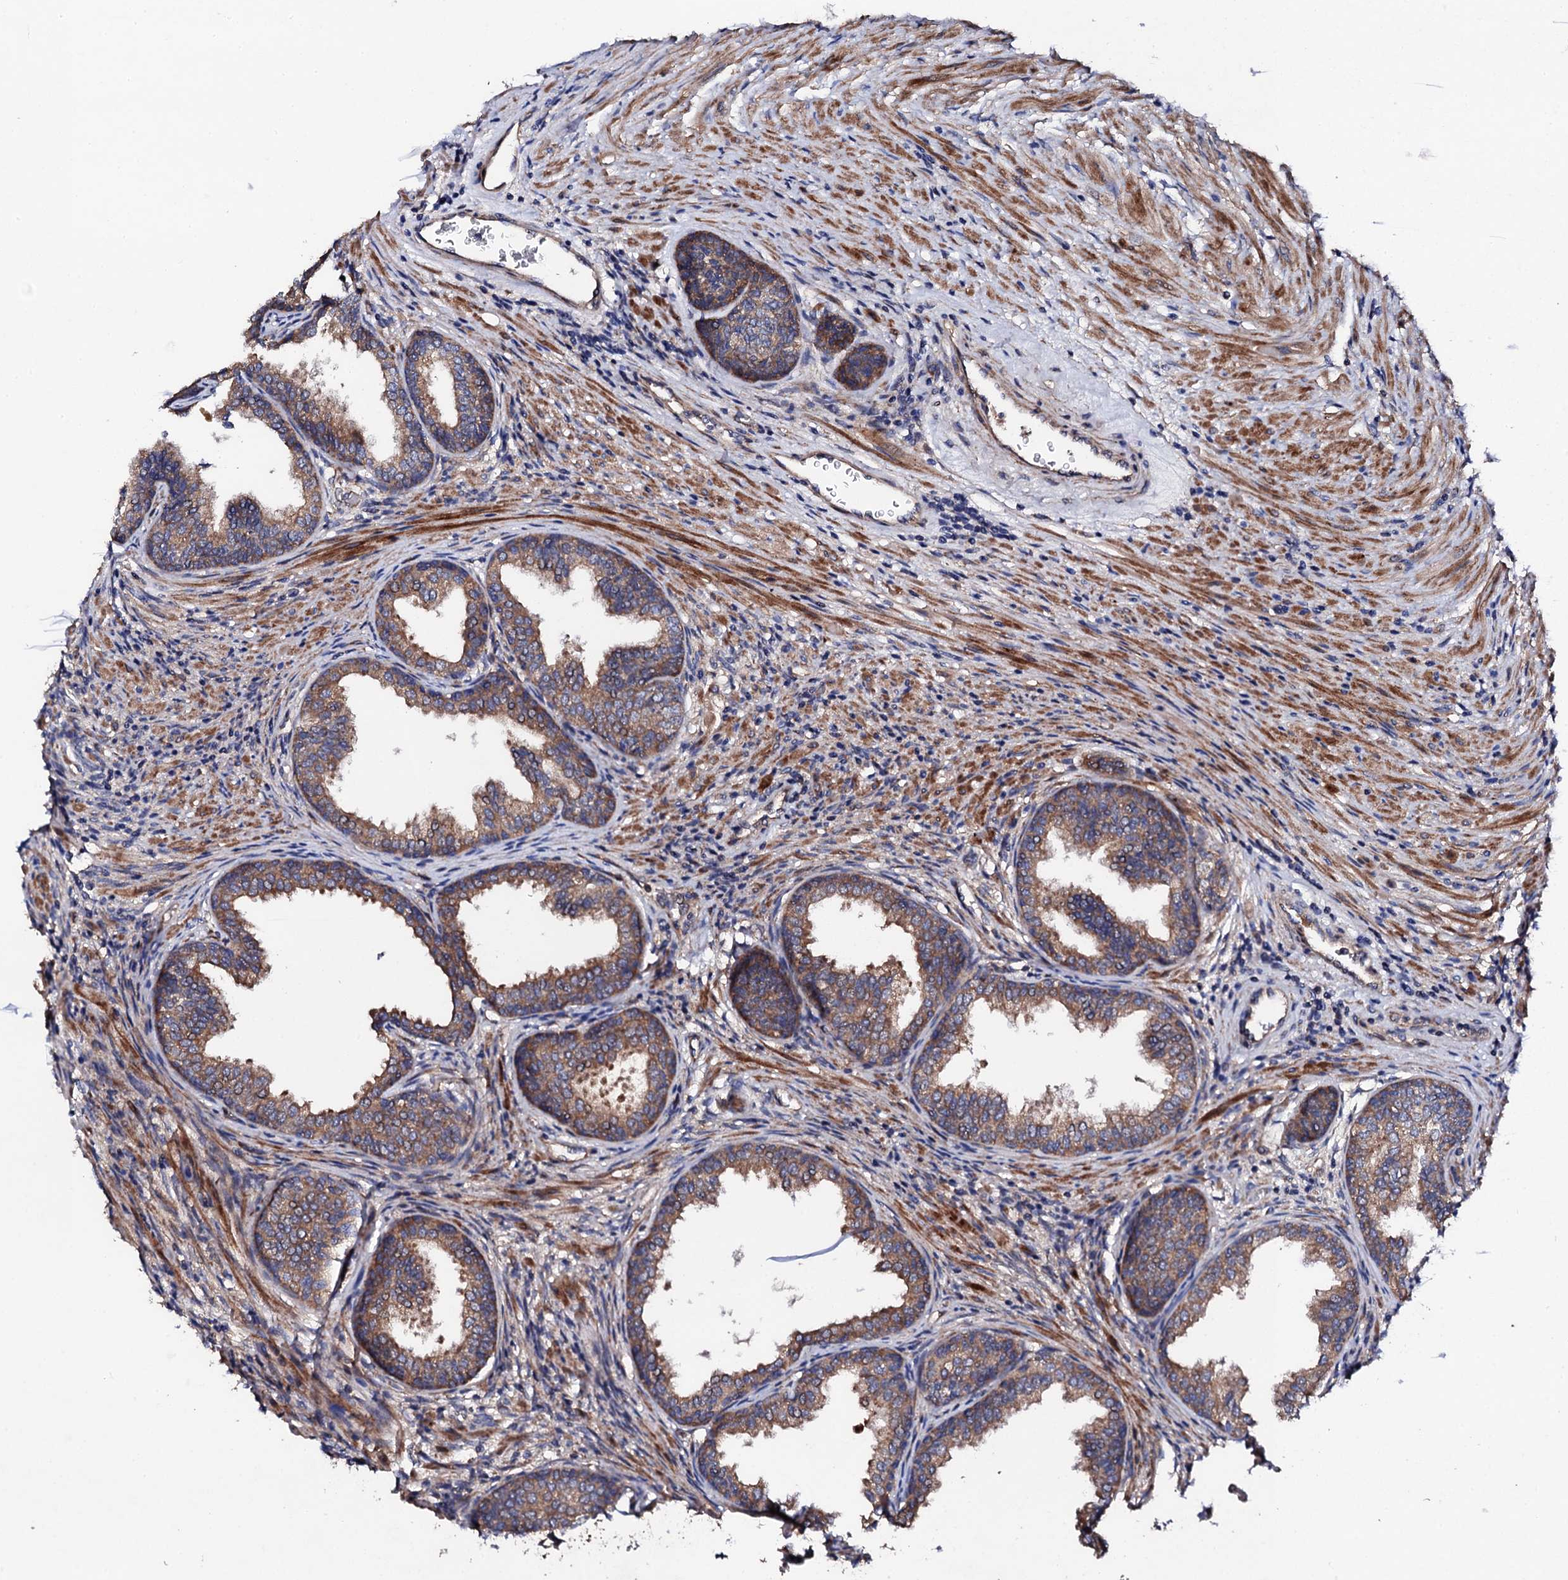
{"staining": {"intensity": "moderate", "quantity": ">75%", "location": "cytoplasmic/membranous"}, "tissue": "prostate", "cell_type": "Glandular cells", "image_type": "normal", "snomed": [{"axis": "morphology", "description": "Normal tissue, NOS"}, {"axis": "topography", "description": "Prostate"}], "caption": "Immunohistochemical staining of benign human prostate exhibits medium levels of moderate cytoplasmic/membranous expression in about >75% of glandular cells. The protein of interest is stained brown, and the nuclei are stained in blue (DAB IHC with brightfield microscopy, high magnification).", "gene": "LIPT2", "patient": {"sex": "male", "age": 76}}